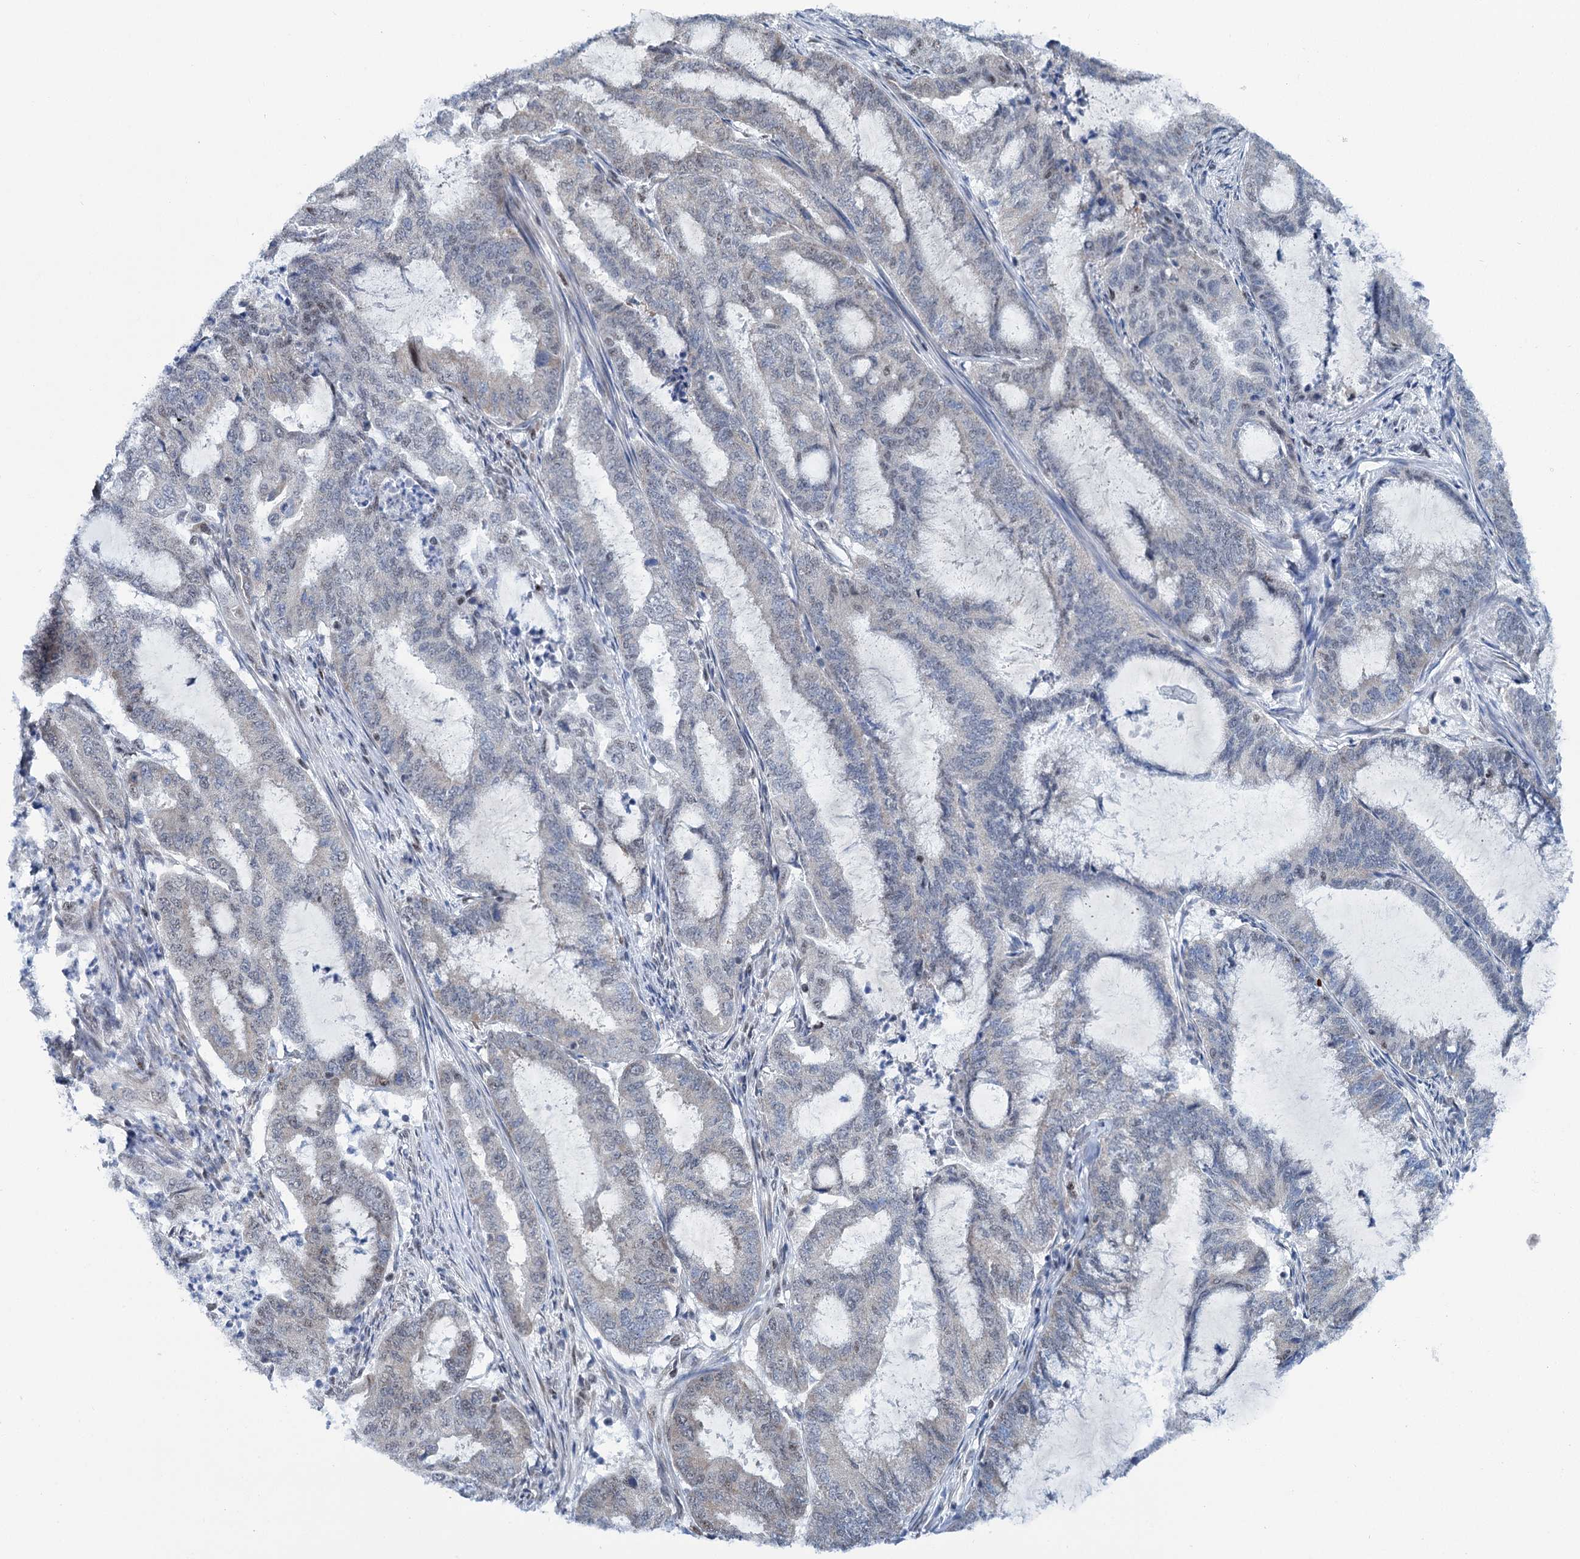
{"staining": {"intensity": "weak", "quantity": "<25%", "location": "nuclear"}, "tissue": "endometrial cancer", "cell_type": "Tumor cells", "image_type": "cancer", "snomed": [{"axis": "morphology", "description": "Adenocarcinoma, NOS"}, {"axis": "topography", "description": "Endometrium"}], "caption": "Histopathology image shows no significant protein expression in tumor cells of endometrial cancer (adenocarcinoma).", "gene": "SREK1", "patient": {"sex": "female", "age": 51}}